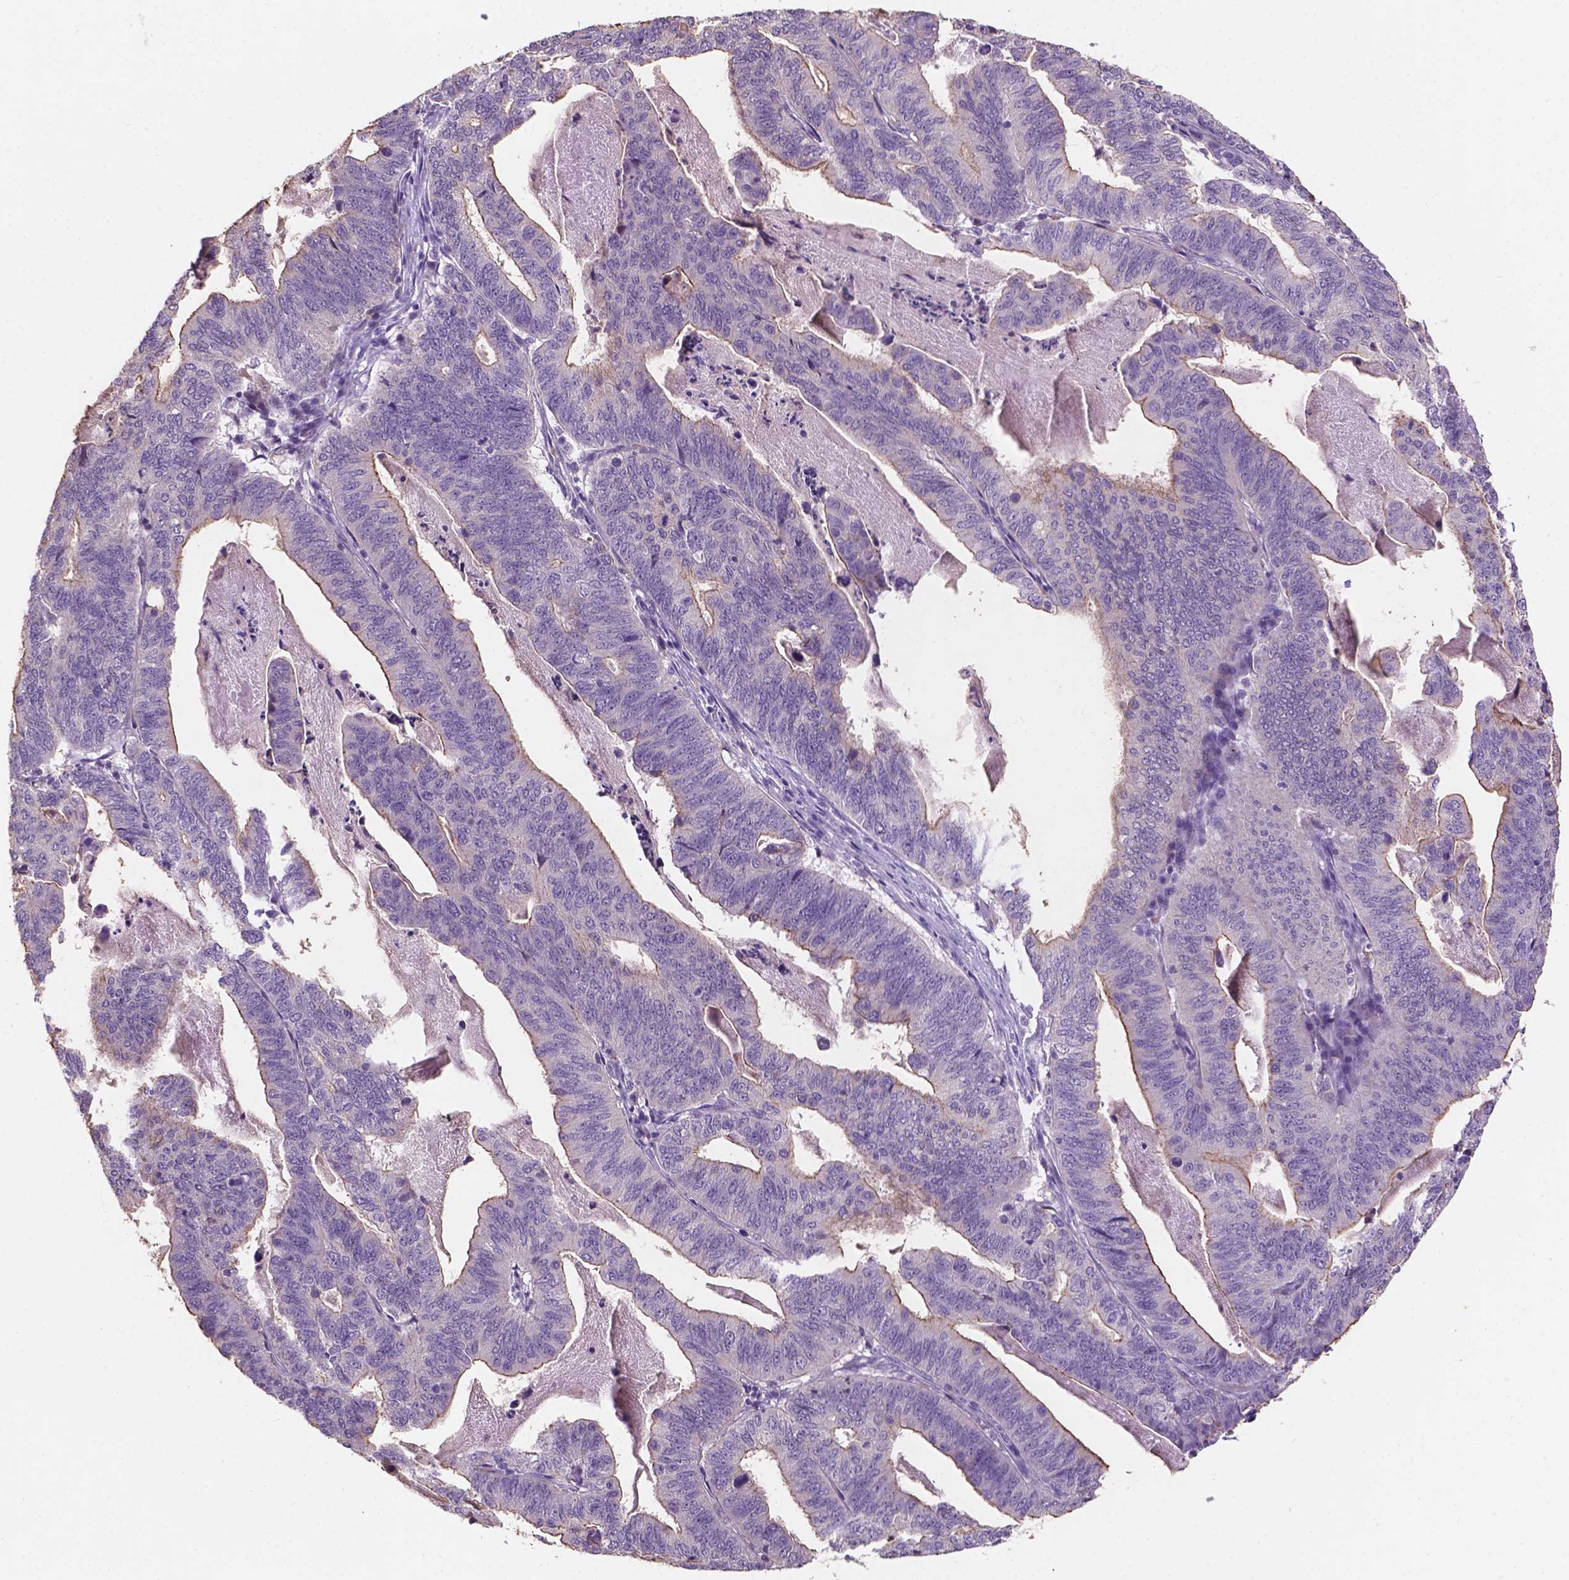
{"staining": {"intensity": "moderate", "quantity": "<25%", "location": "cytoplasmic/membranous"}, "tissue": "stomach cancer", "cell_type": "Tumor cells", "image_type": "cancer", "snomed": [{"axis": "morphology", "description": "Adenocarcinoma, NOS"}, {"axis": "topography", "description": "Stomach, upper"}], "caption": "A low amount of moderate cytoplasmic/membranous expression is identified in about <25% of tumor cells in stomach cancer (adenocarcinoma) tissue.", "gene": "GXYLT2", "patient": {"sex": "female", "age": 67}}